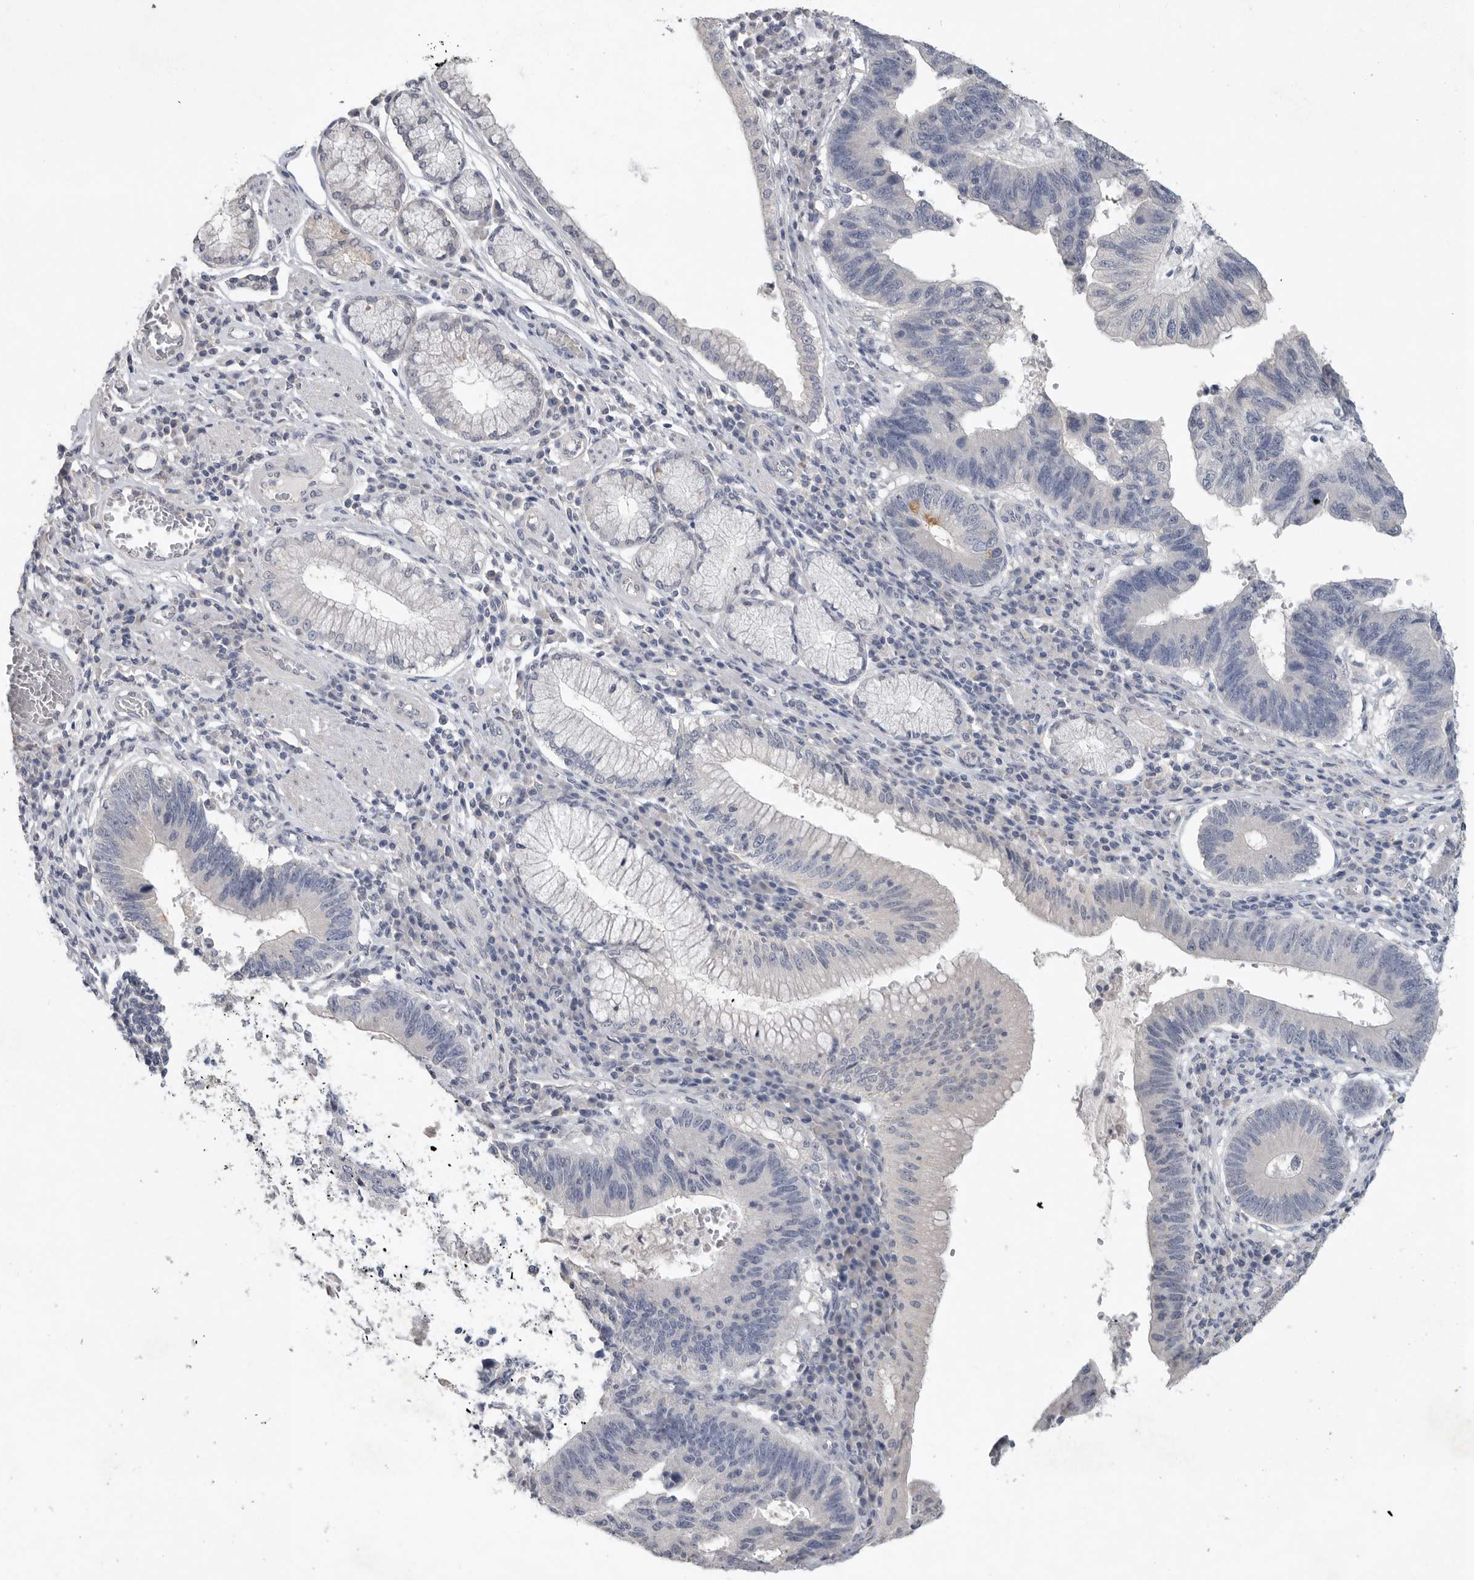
{"staining": {"intensity": "negative", "quantity": "none", "location": "none"}, "tissue": "stomach cancer", "cell_type": "Tumor cells", "image_type": "cancer", "snomed": [{"axis": "morphology", "description": "Adenocarcinoma, NOS"}, {"axis": "topography", "description": "Stomach"}], "caption": "High power microscopy image of an immunohistochemistry (IHC) micrograph of adenocarcinoma (stomach), revealing no significant positivity in tumor cells.", "gene": "REG4", "patient": {"sex": "male", "age": 59}}